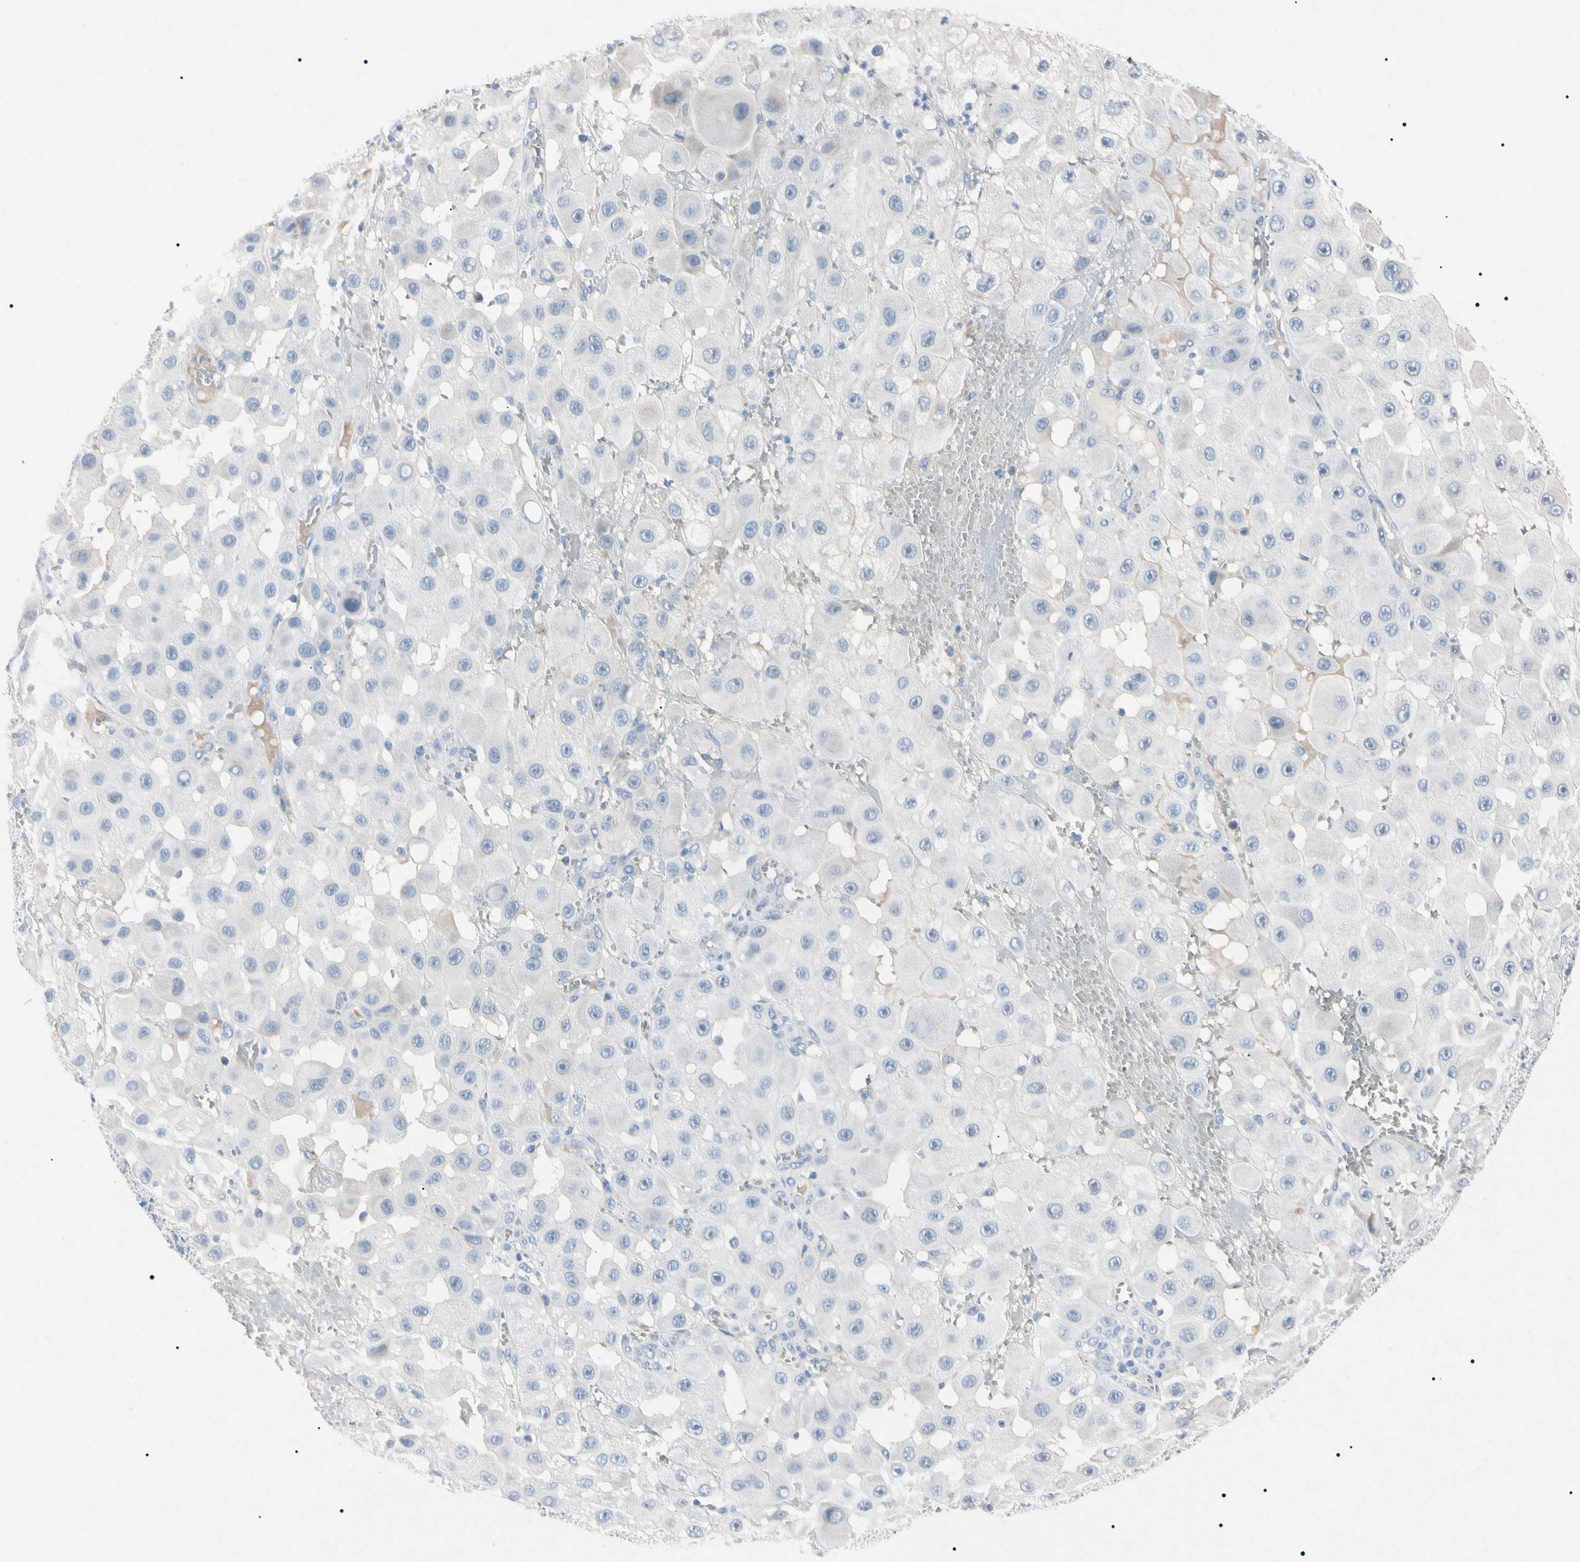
{"staining": {"intensity": "negative", "quantity": "none", "location": "none"}, "tissue": "melanoma", "cell_type": "Tumor cells", "image_type": "cancer", "snomed": [{"axis": "morphology", "description": "Malignant melanoma, NOS"}, {"axis": "topography", "description": "Skin"}], "caption": "IHC histopathology image of neoplastic tissue: malignant melanoma stained with DAB (3,3'-diaminobenzidine) demonstrates no significant protein expression in tumor cells.", "gene": "ELN", "patient": {"sex": "female", "age": 81}}